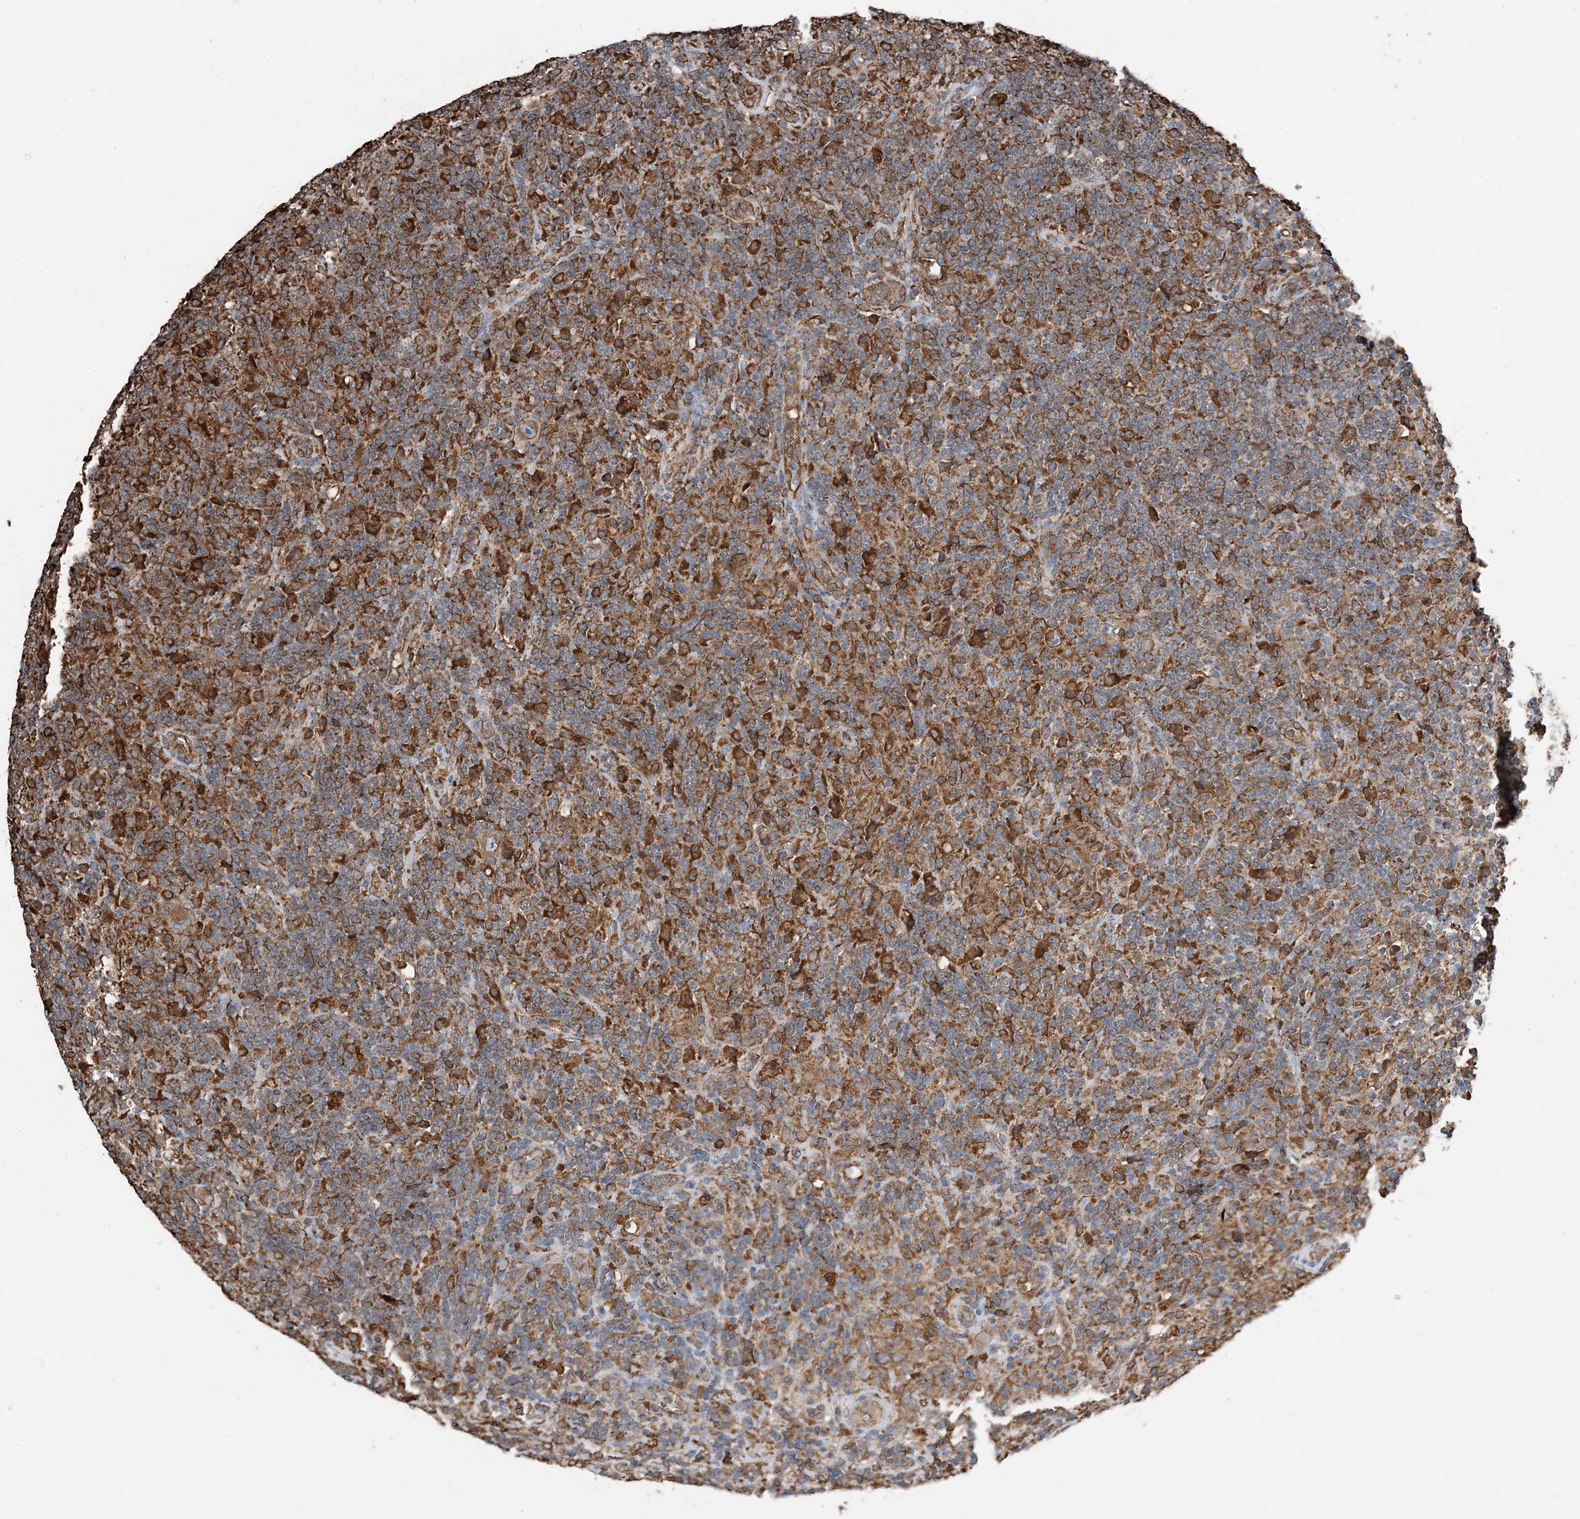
{"staining": {"intensity": "strong", "quantity": ">75%", "location": "cytoplasmic/membranous"}, "tissue": "lymphoma", "cell_type": "Tumor cells", "image_type": "cancer", "snomed": [{"axis": "morphology", "description": "Hodgkin's disease, NOS"}, {"axis": "topography", "description": "Lymph node"}], "caption": "Human lymphoma stained with a brown dye demonstrates strong cytoplasmic/membranous positive positivity in approximately >75% of tumor cells.", "gene": "PDIA6", "patient": {"sex": "male", "age": 70}}